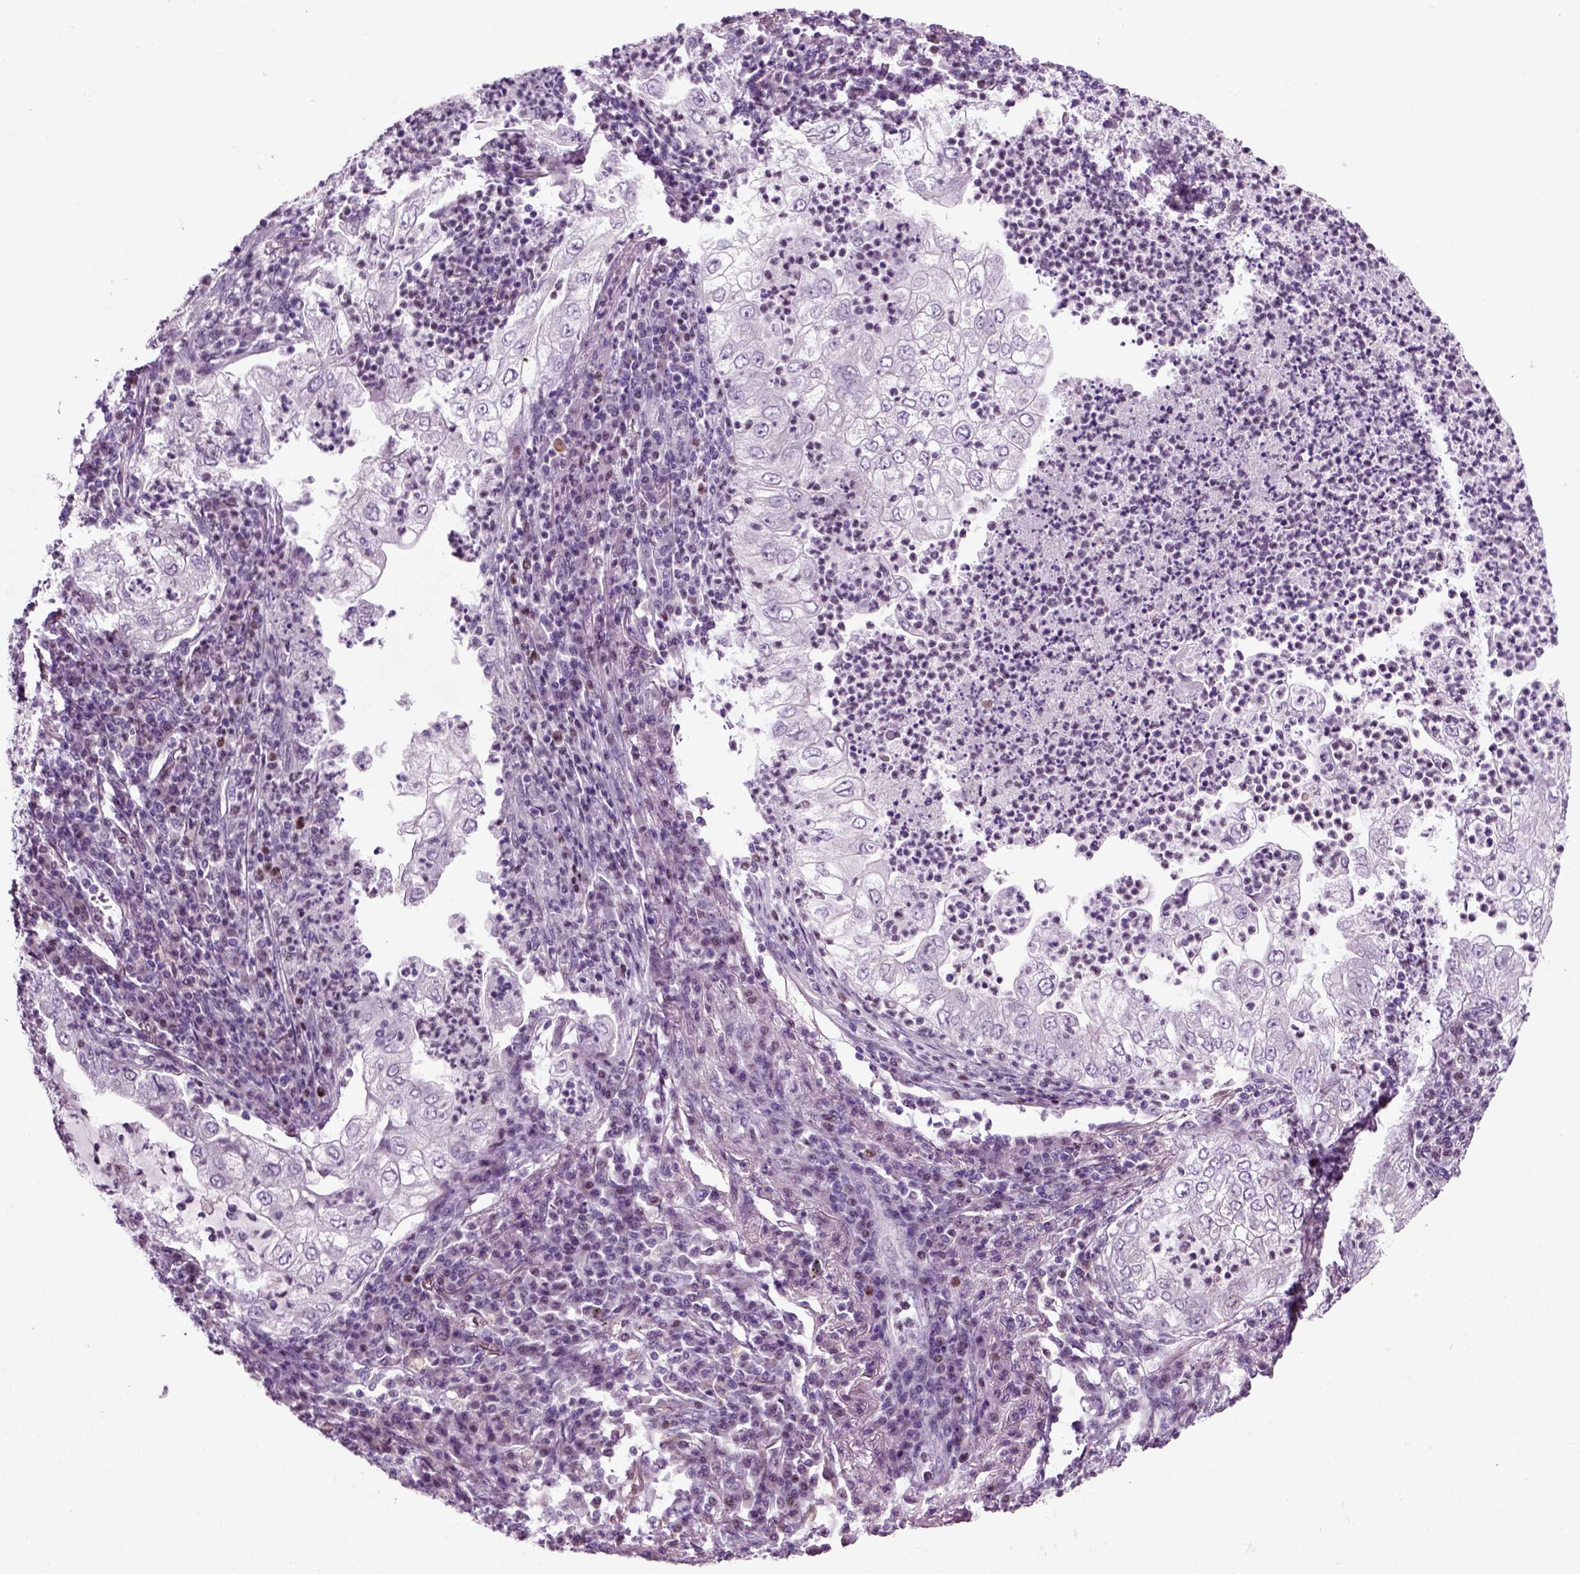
{"staining": {"intensity": "negative", "quantity": "none", "location": "none"}, "tissue": "lung cancer", "cell_type": "Tumor cells", "image_type": "cancer", "snomed": [{"axis": "morphology", "description": "Adenocarcinoma, NOS"}, {"axis": "topography", "description": "Lung"}], "caption": "A high-resolution micrograph shows immunohistochemistry staining of lung cancer, which displays no significant expression in tumor cells. (Immunohistochemistry, brightfield microscopy, high magnification).", "gene": "ARID3A", "patient": {"sex": "female", "age": 73}}